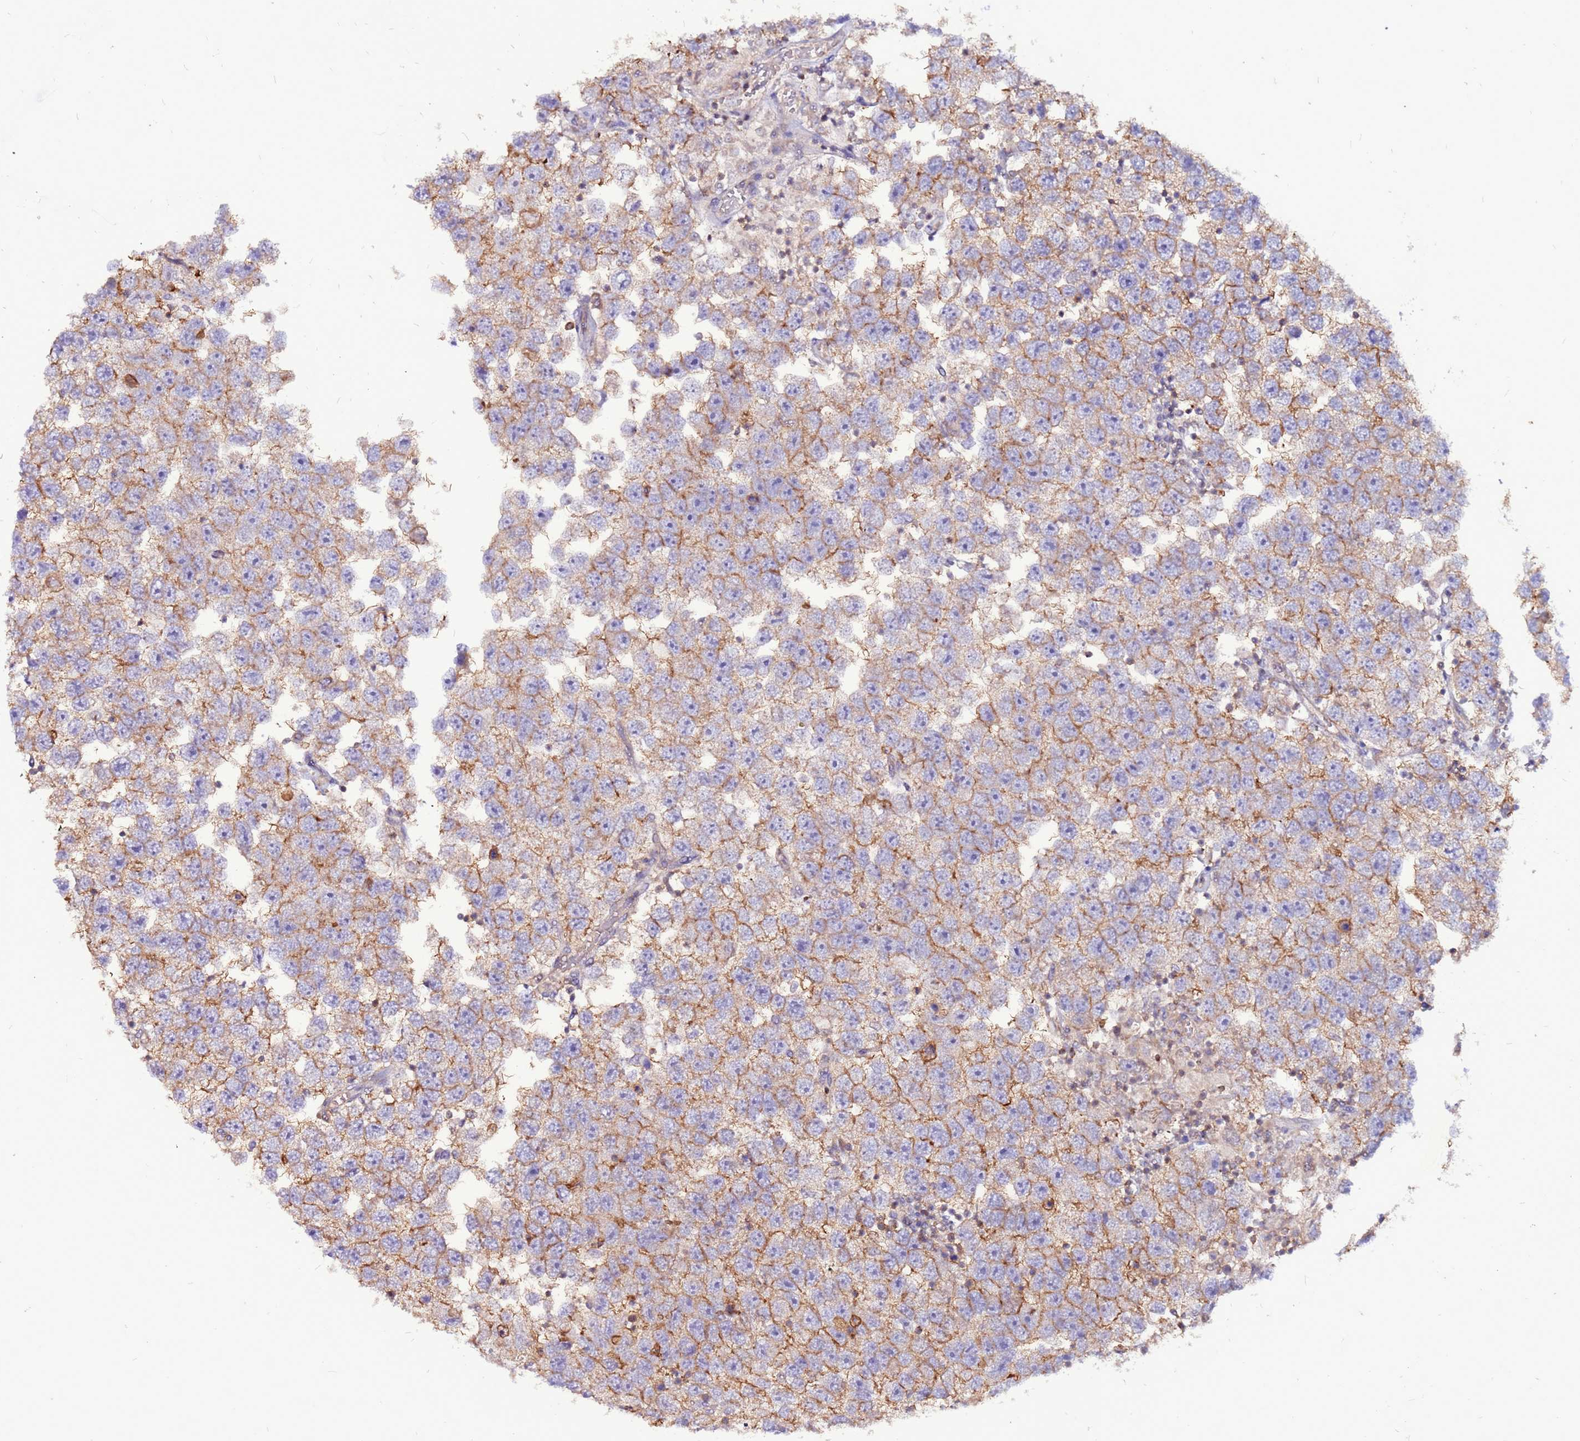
{"staining": {"intensity": "moderate", "quantity": "25%-75%", "location": "cytoplasmic/membranous"}, "tissue": "testis cancer", "cell_type": "Tumor cells", "image_type": "cancer", "snomed": [{"axis": "morphology", "description": "Seminoma, NOS"}, {"axis": "topography", "description": "Testis"}], "caption": "Protein expression by immunohistochemistry (IHC) exhibits moderate cytoplasmic/membranous staining in approximately 25%-75% of tumor cells in seminoma (testis).", "gene": "NRN1L", "patient": {"sex": "male", "age": 26}}